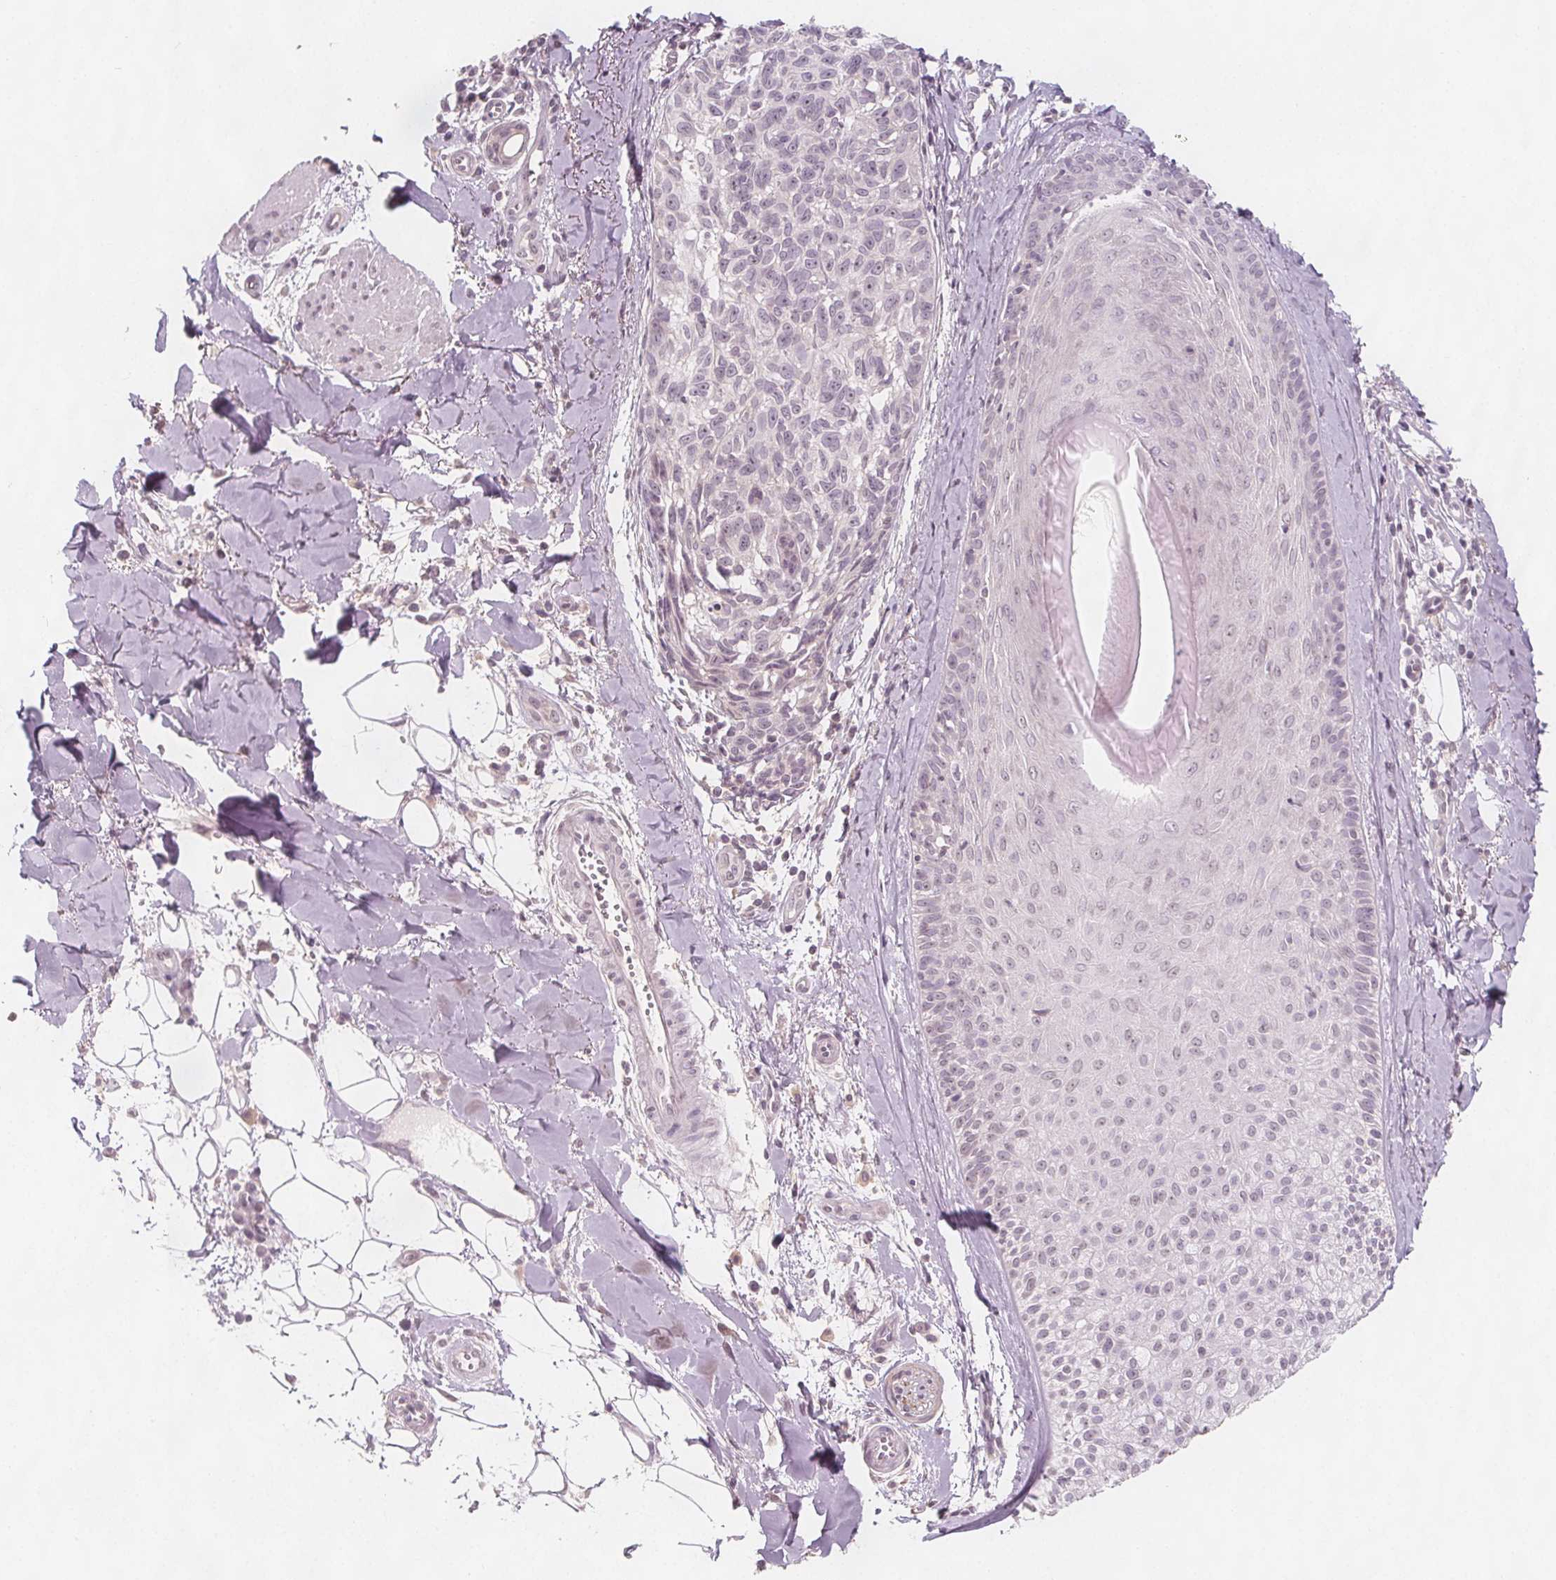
{"staining": {"intensity": "negative", "quantity": "none", "location": "none"}, "tissue": "melanoma", "cell_type": "Tumor cells", "image_type": "cancer", "snomed": [{"axis": "morphology", "description": "Malignant melanoma, NOS"}, {"axis": "topography", "description": "Skin"}], "caption": "Image shows no significant protein staining in tumor cells of malignant melanoma.", "gene": "C1orf167", "patient": {"sex": "male", "age": 48}}